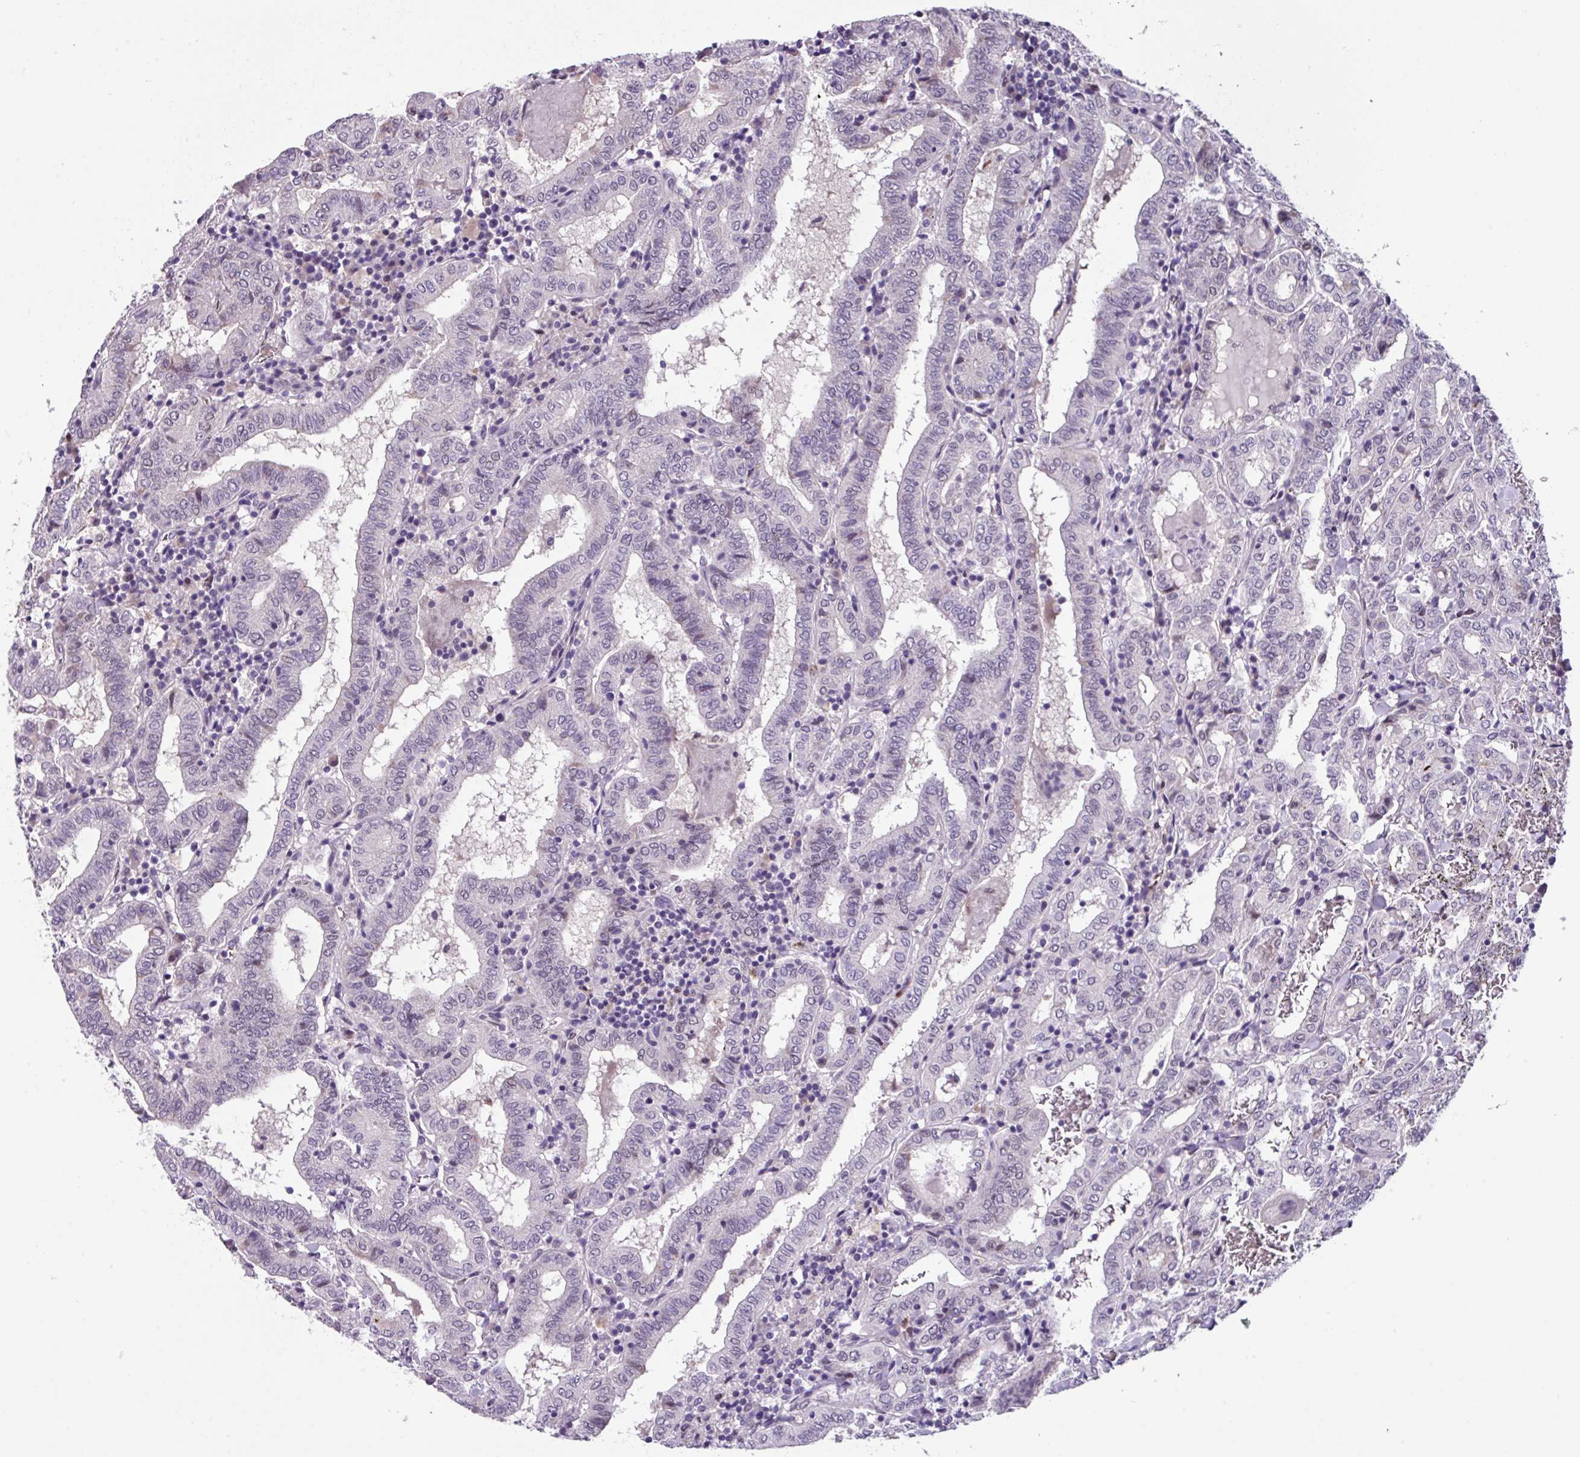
{"staining": {"intensity": "negative", "quantity": "none", "location": "none"}, "tissue": "thyroid cancer", "cell_type": "Tumor cells", "image_type": "cancer", "snomed": [{"axis": "morphology", "description": "Papillary adenocarcinoma, NOS"}, {"axis": "topography", "description": "Thyroid gland"}], "caption": "The histopathology image reveals no staining of tumor cells in papillary adenocarcinoma (thyroid).", "gene": "ZFP3", "patient": {"sex": "female", "age": 72}}